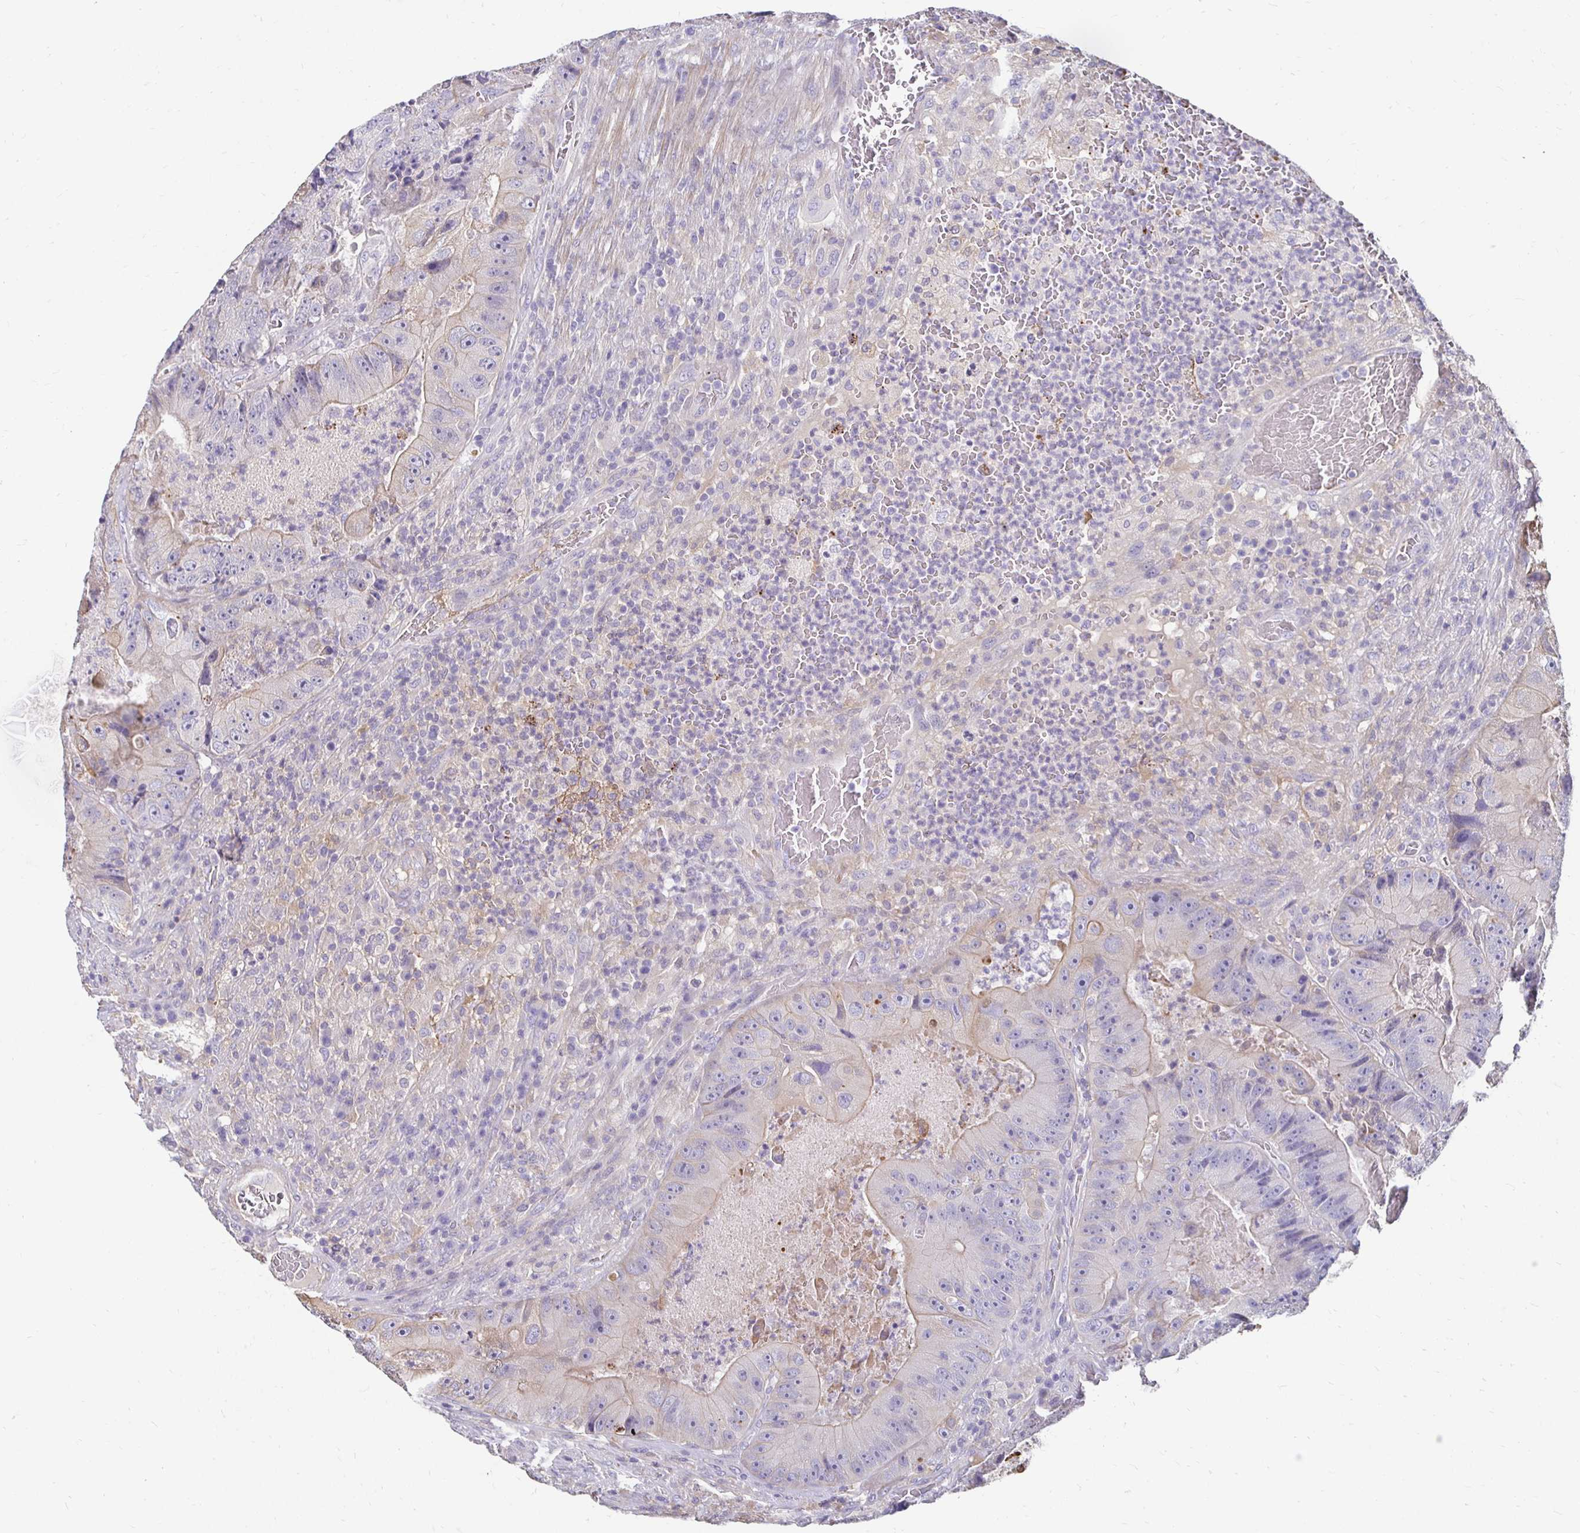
{"staining": {"intensity": "weak", "quantity": "<25%", "location": "cytoplasmic/membranous"}, "tissue": "colorectal cancer", "cell_type": "Tumor cells", "image_type": "cancer", "snomed": [{"axis": "morphology", "description": "Adenocarcinoma, NOS"}, {"axis": "topography", "description": "Colon"}], "caption": "Protein analysis of adenocarcinoma (colorectal) reveals no significant positivity in tumor cells. (Brightfield microscopy of DAB IHC at high magnification).", "gene": "AKAP6", "patient": {"sex": "female", "age": 86}}